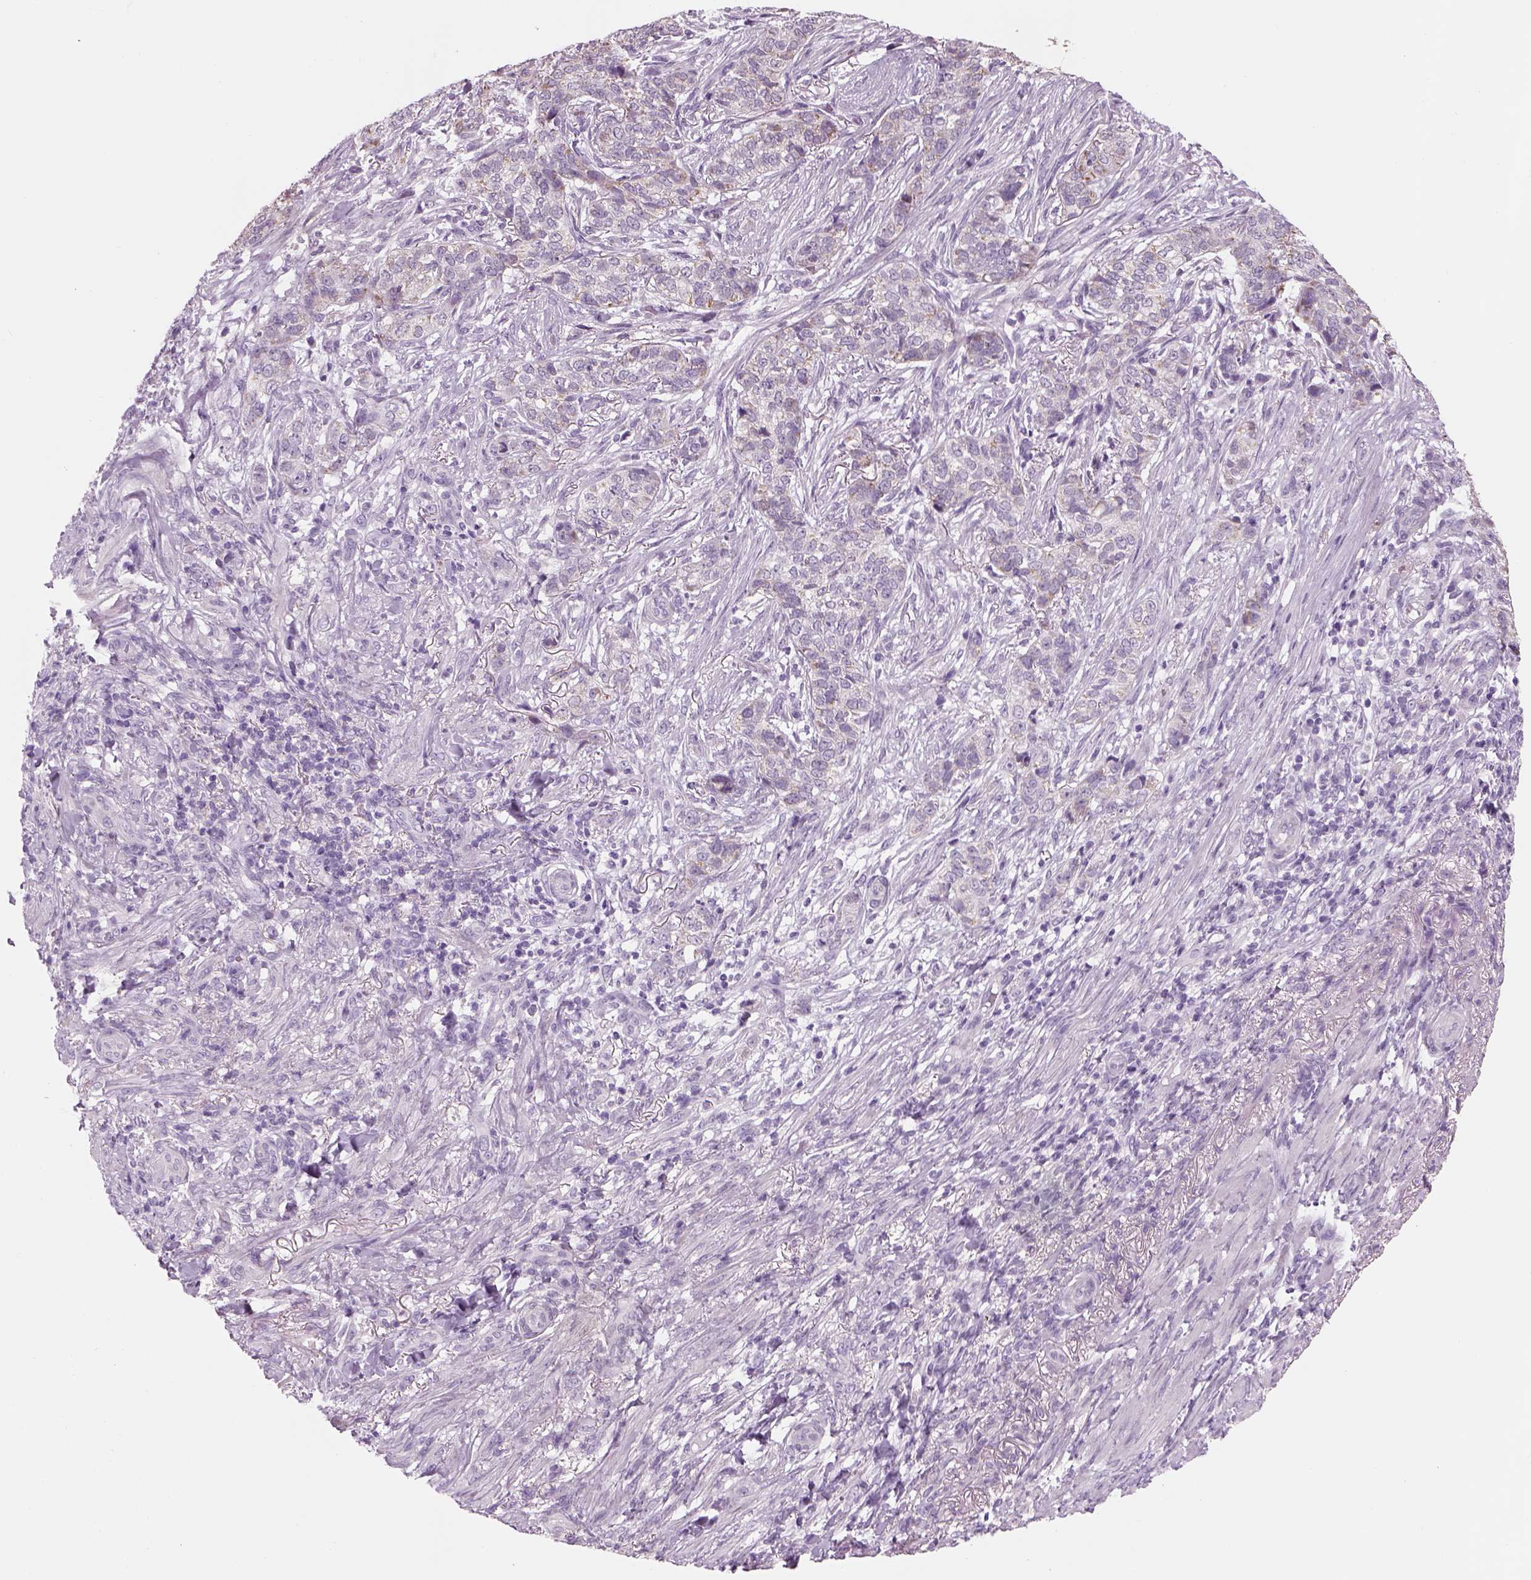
{"staining": {"intensity": "negative", "quantity": "none", "location": "none"}, "tissue": "skin cancer", "cell_type": "Tumor cells", "image_type": "cancer", "snomed": [{"axis": "morphology", "description": "Basal cell carcinoma"}, {"axis": "topography", "description": "Skin"}], "caption": "Immunohistochemistry (IHC) of human skin cancer (basal cell carcinoma) reveals no staining in tumor cells.", "gene": "KCNMB4", "patient": {"sex": "female", "age": 69}}